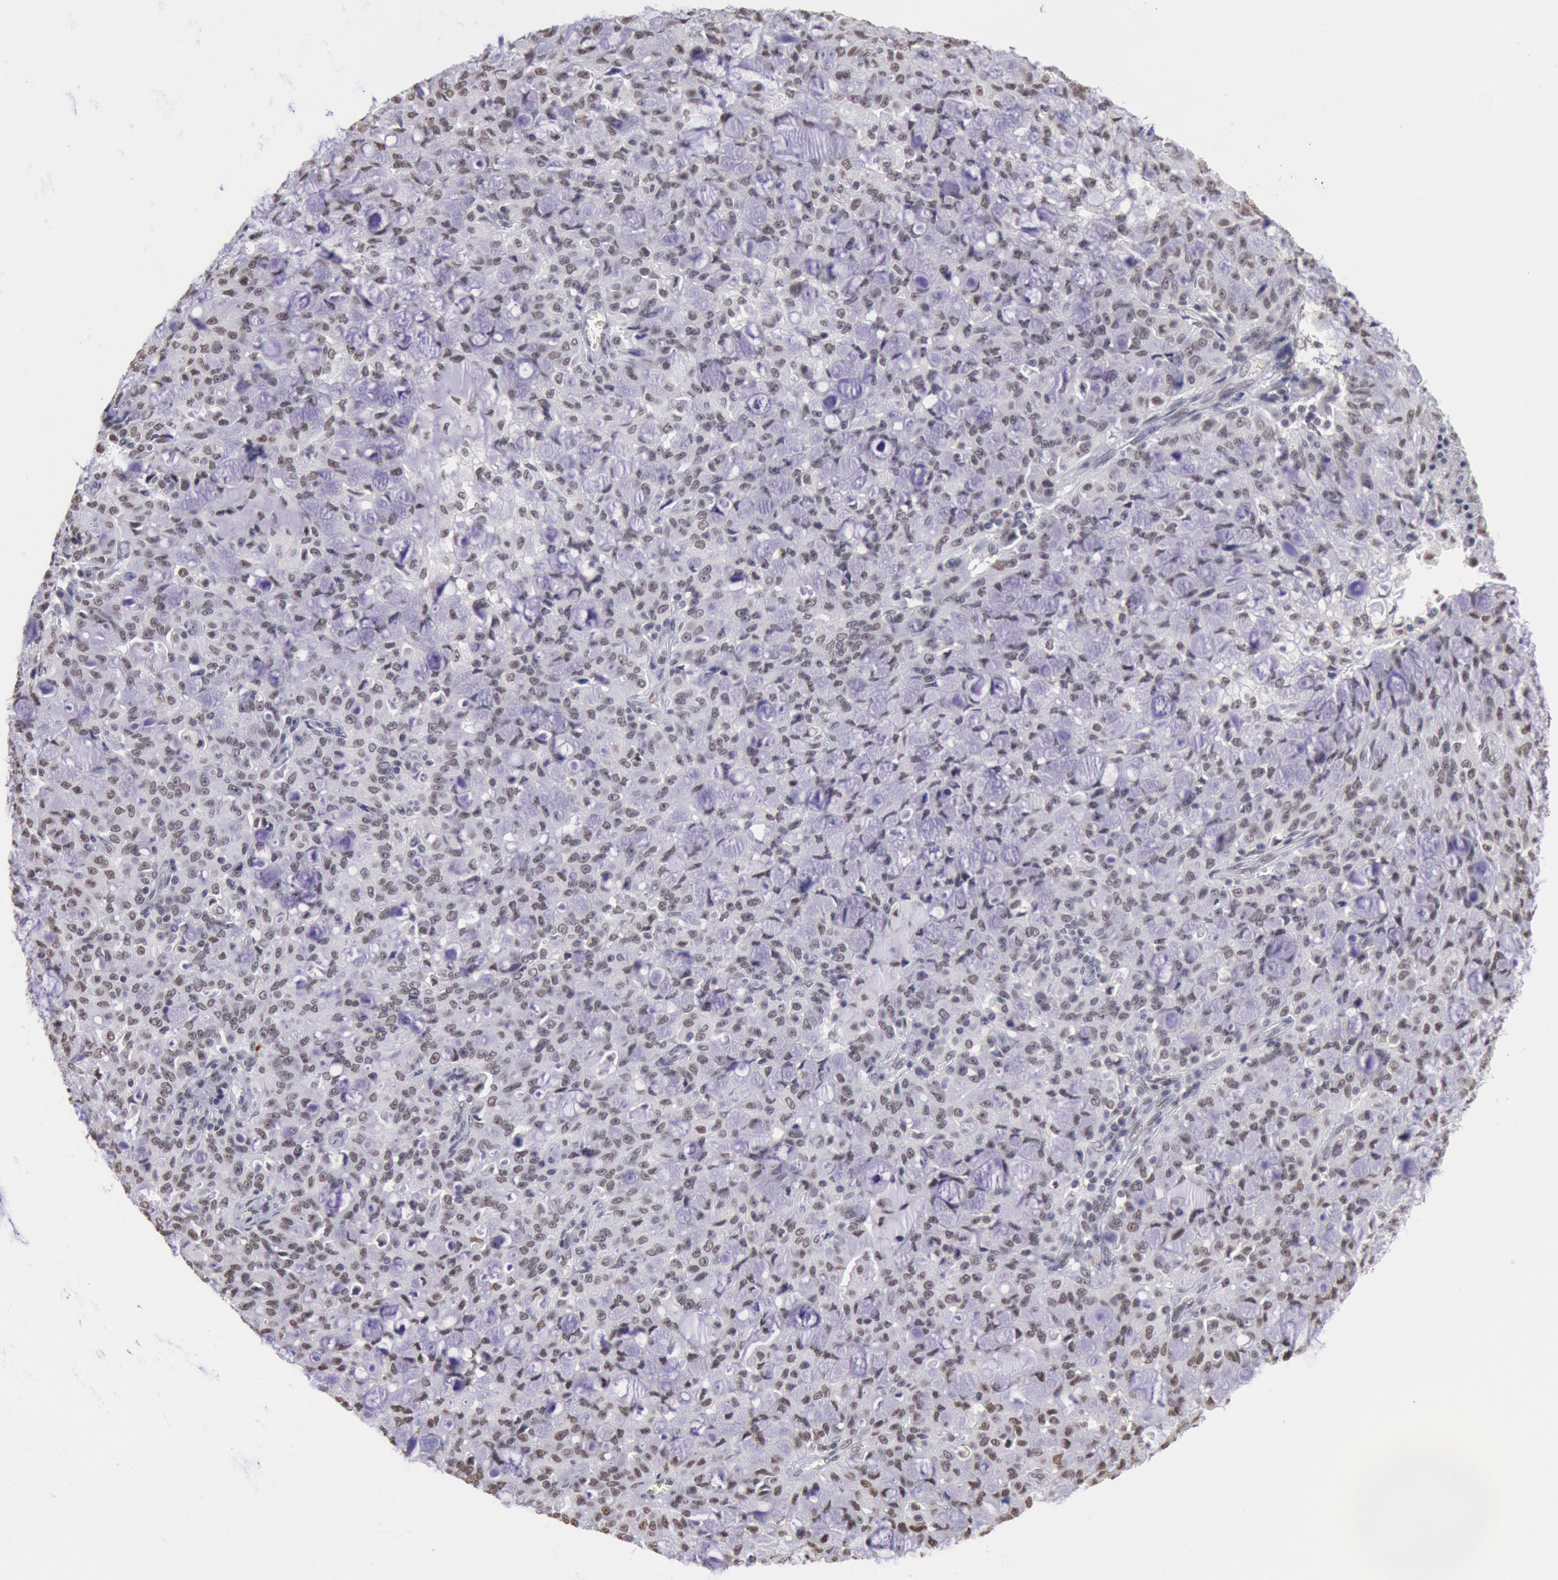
{"staining": {"intensity": "weak", "quantity": ">75%", "location": "nuclear"}, "tissue": "lung cancer", "cell_type": "Tumor cells", "image_type": "cancer", "snomed": [{"axis": "morphology", "description": "Adenocarcinoma, NOS"}, {"axis": "topography", "description": "Lung"}], "caption": "IHC of lung cancer shows low levels of weak nuclear positivity in about >75% of tumor cells.", "gene": "SNRPD3", "patient": {"sex": "female", "age": 44}}